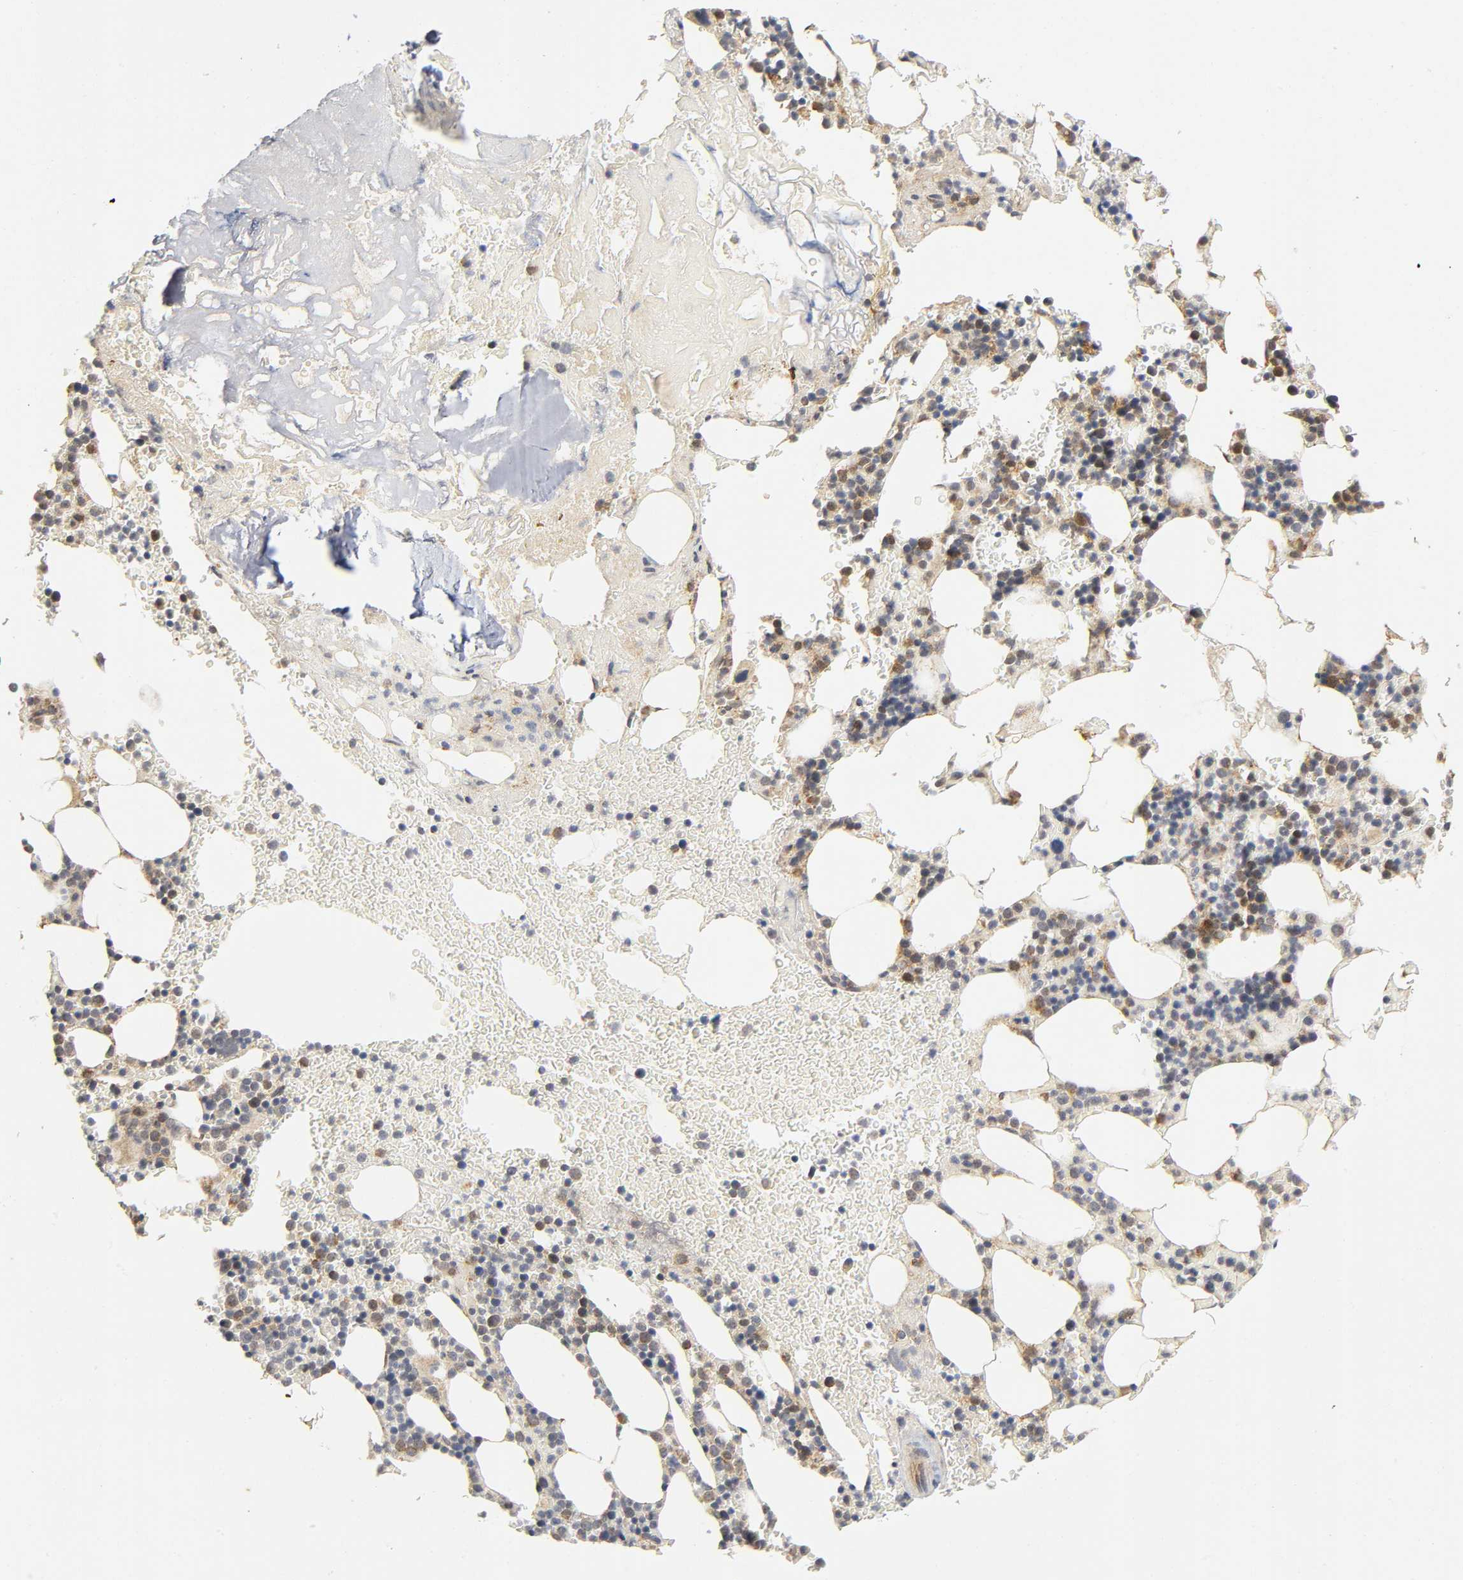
{"staining": {"intensity": "weak", "quantity": "<25%", "location": "cytoplasmic/membranous"}, "tissue": "bone marrow", "cell_type": "Hematopoietic cells", "image_type": "normal", "snomed": [{"axis": "morphology", "description": "Normal tissue, NOS"}, {"axis": "topography", "description": "Bone marrow"}], "caption": "This is an immunohistochemistry histopathology image of benign bone marrow. There is no expression in hematopoietic cells.", "gene": "NRP1", "patient": {"sex": "female", "age": 73}}